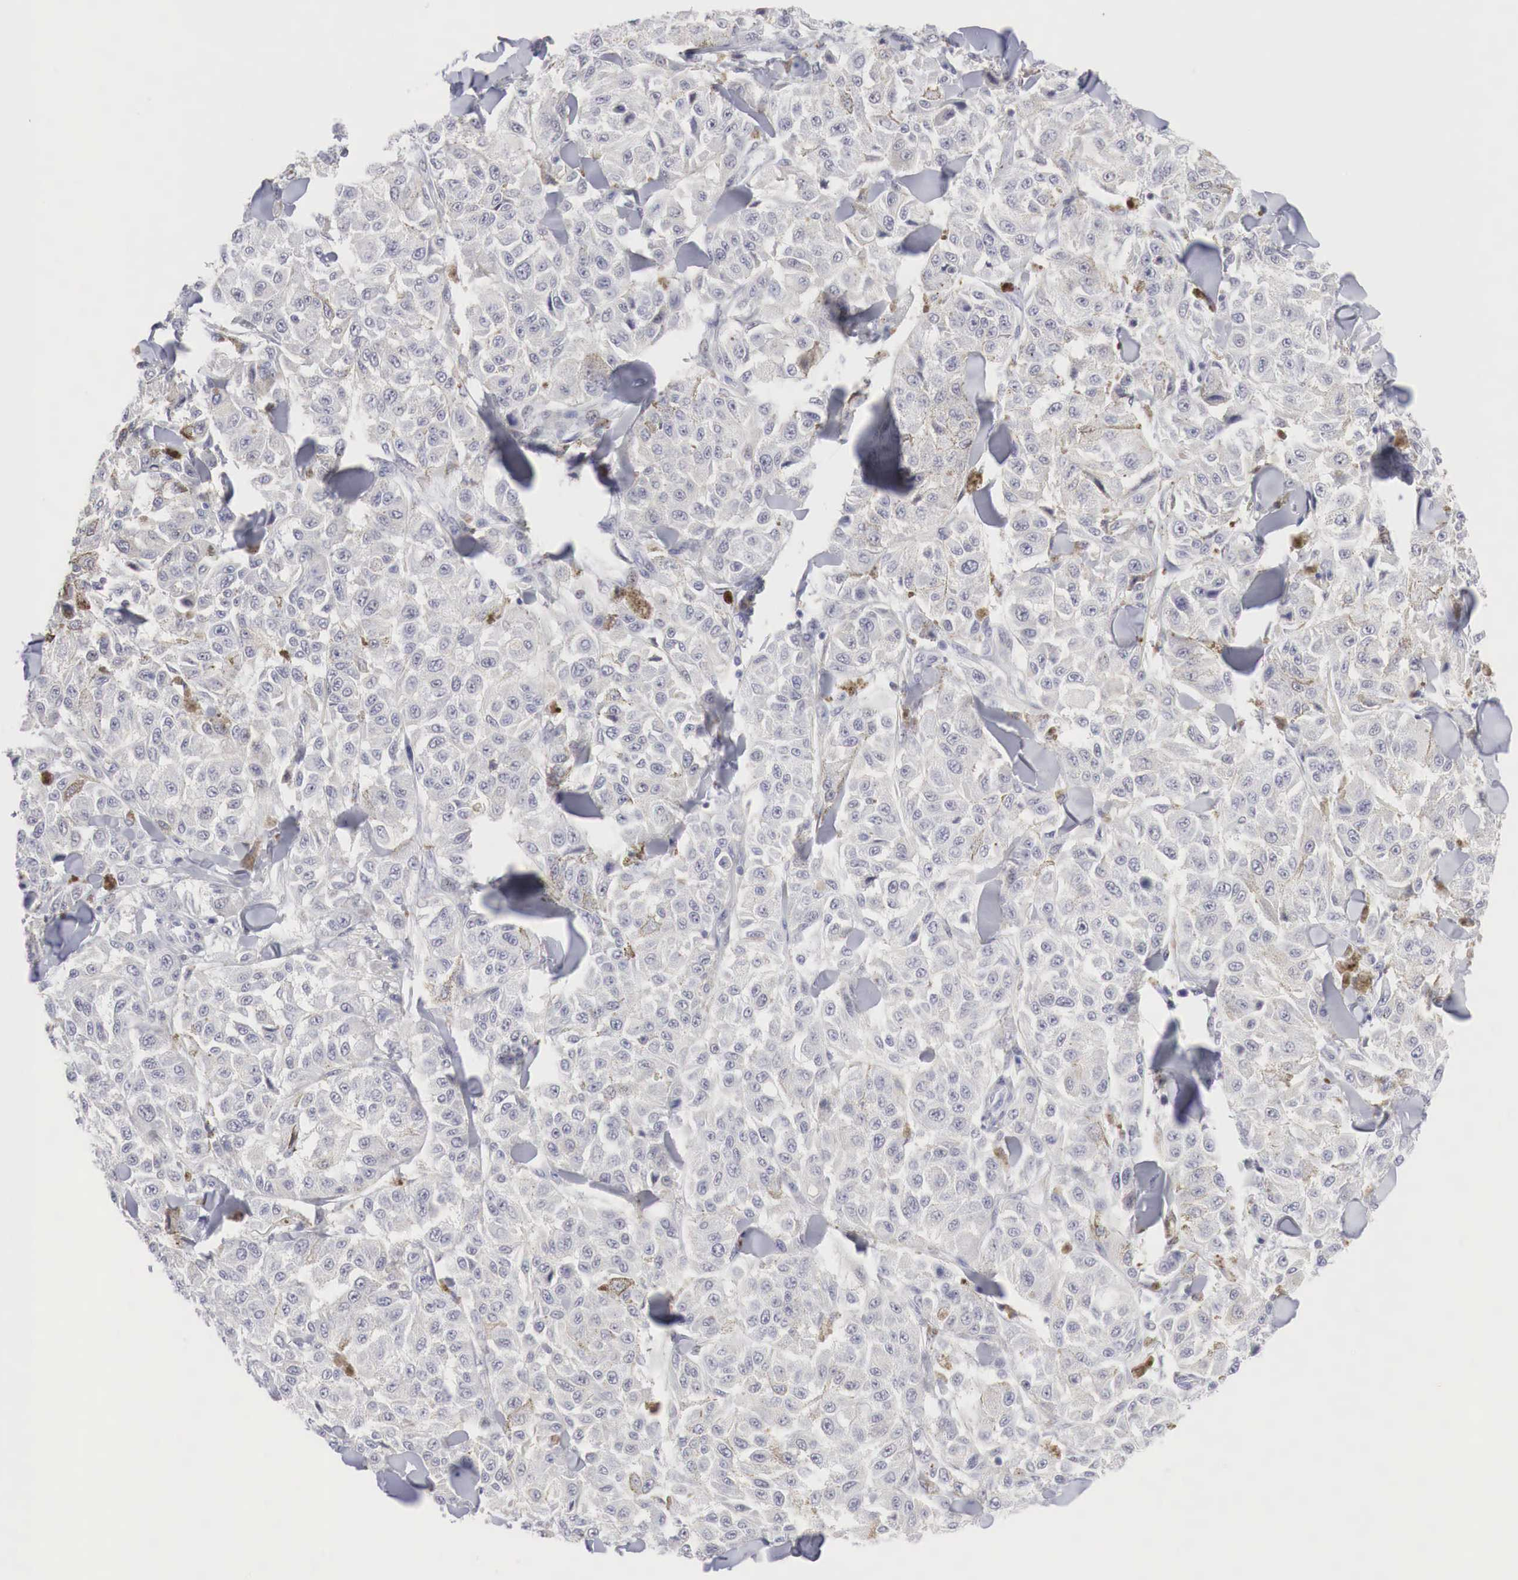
{"staining": {"intensity": "negative", "quantity": "none", "location": "none"}, "tissue": "melanoma", "cell_type": "Tumor cells", "image_type": "cancer", "snomed": [{"axis": "morphology", "description": "Malignant melanoma, NOS"}, {"axis": "topography", "description": "Skin"}], "caption": "Melanoma was stained to show a protein in brown. There is no significant positivity in tumor cells. The staining was performed using DAB (3,3'-diaminobenzidine) to visualize the protein expression in brown, while the nuclei were stained in blue with hematoxylin (Magnification: 20x).", "gene": "FOXP2", "patient": {"sex": "female", "age": 64}}